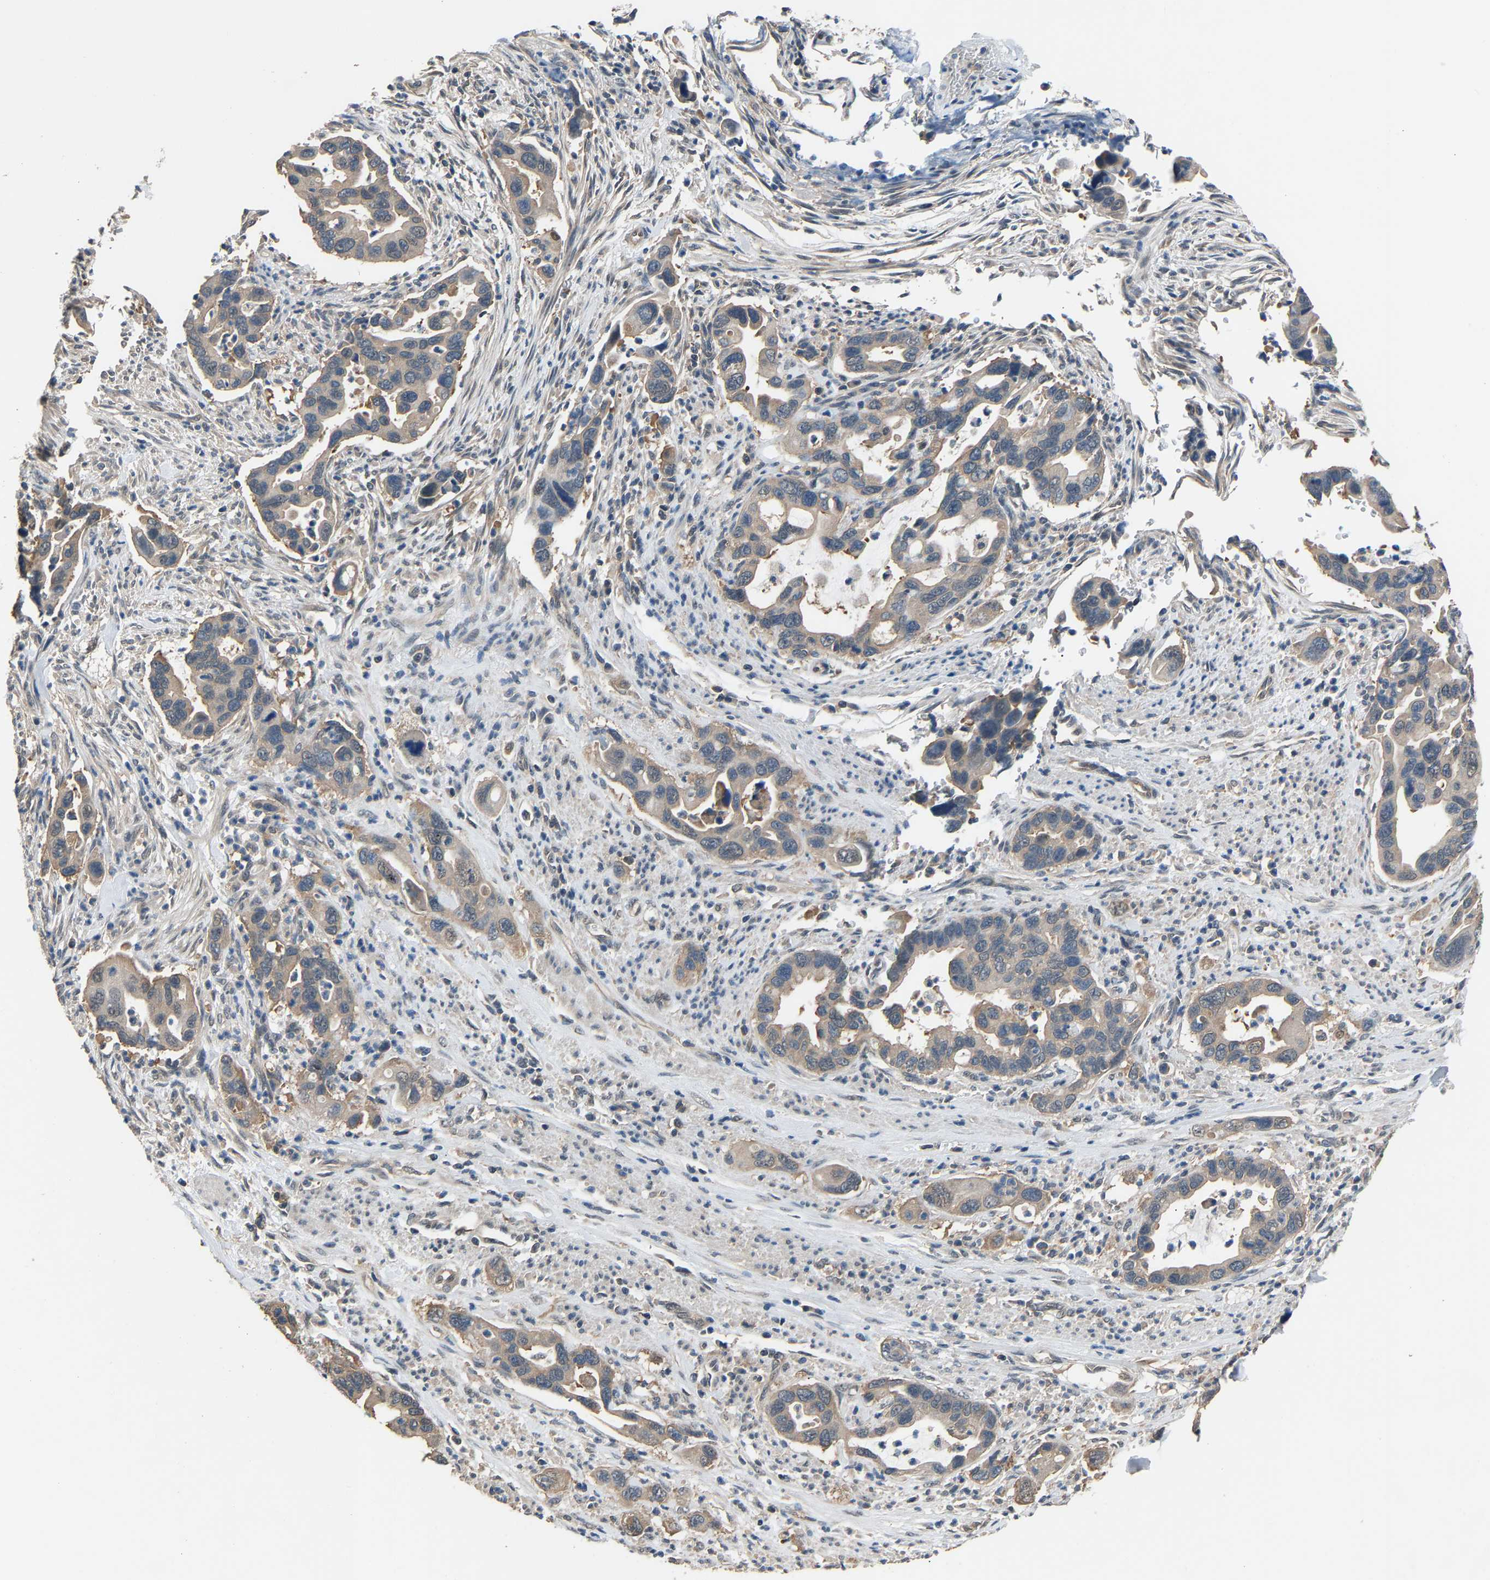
{"staining": {"intensity": "weak", "quantity": "<25%", "location": "cytoplasmic/membranous"}, "tissue": "pancreatic cancer", "cell_type": "Tumor cells", "image_type": "cancer", "snomed": [{"axis": "morphology", "description": "Adenocarcinoma, NOS"}, {"axis": "topography", "description": "Pancreas"}], "caption": "This is a histopathology image of immunohistochemistry staining of pancreatic adenocarcinoma, which shows no expression in tumor cells.", "gene": "ABCC9", "patient": {"sex": "female", "age": 70}}